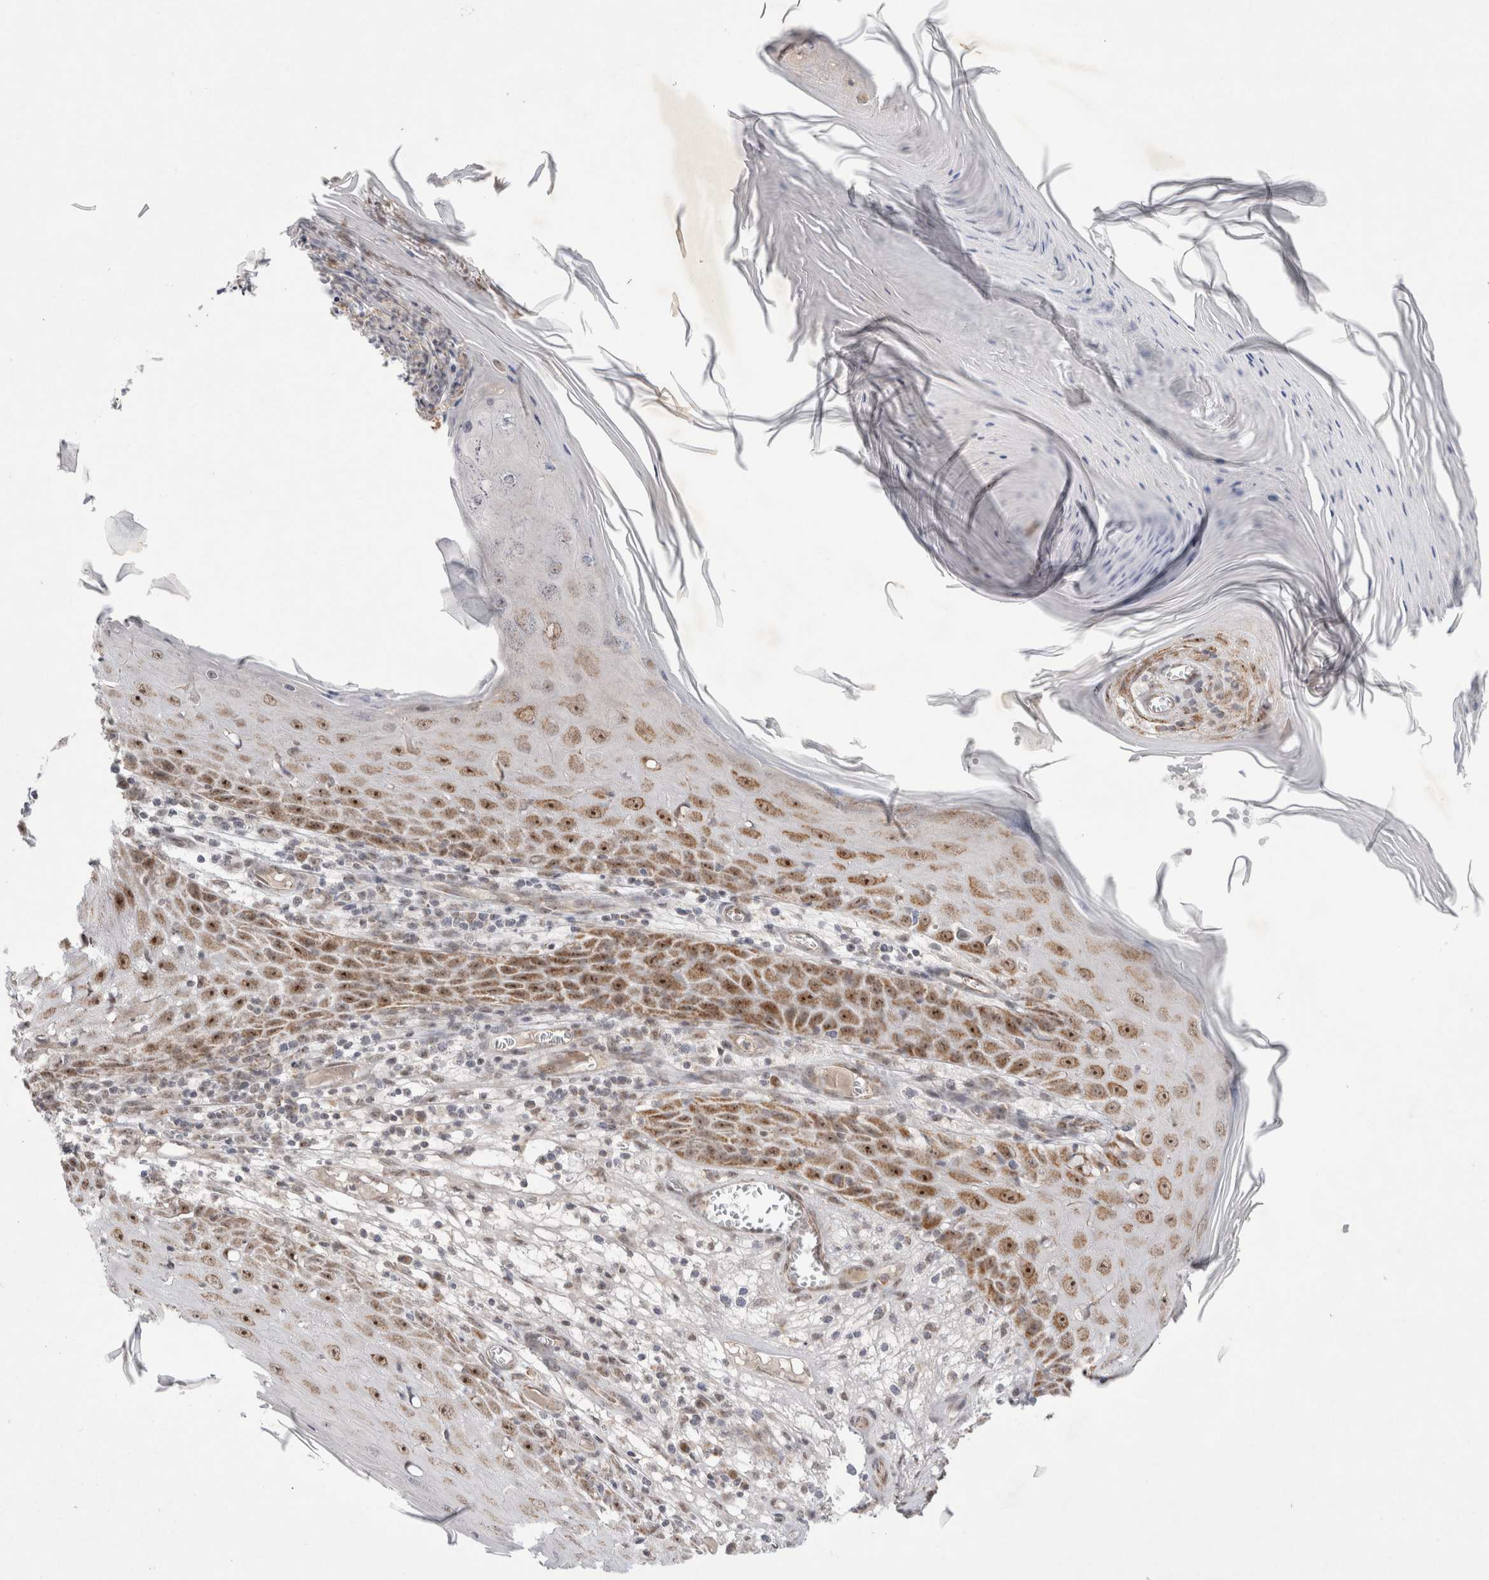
{"staining": {"intensity": "moderate", "quantity": ">75%", "location": "nuclear"}, "tissue": "skin cancer", "cell_type": "Tumor cells", "image_type": "cancer", "snomed": [{"axis": "morphology", "description": "Squamous cell carcinoma, NOS"}, {"axis": "topography", "description": "Skin"}], "caption": "Approximately >75% of tumor cells in human skin cancer reveal moderate nuclear protein positivity as visualized by brown immunohistochemical staining.", "gene": "MRPL37", "patient": {"sex": "female", "age": 73}}